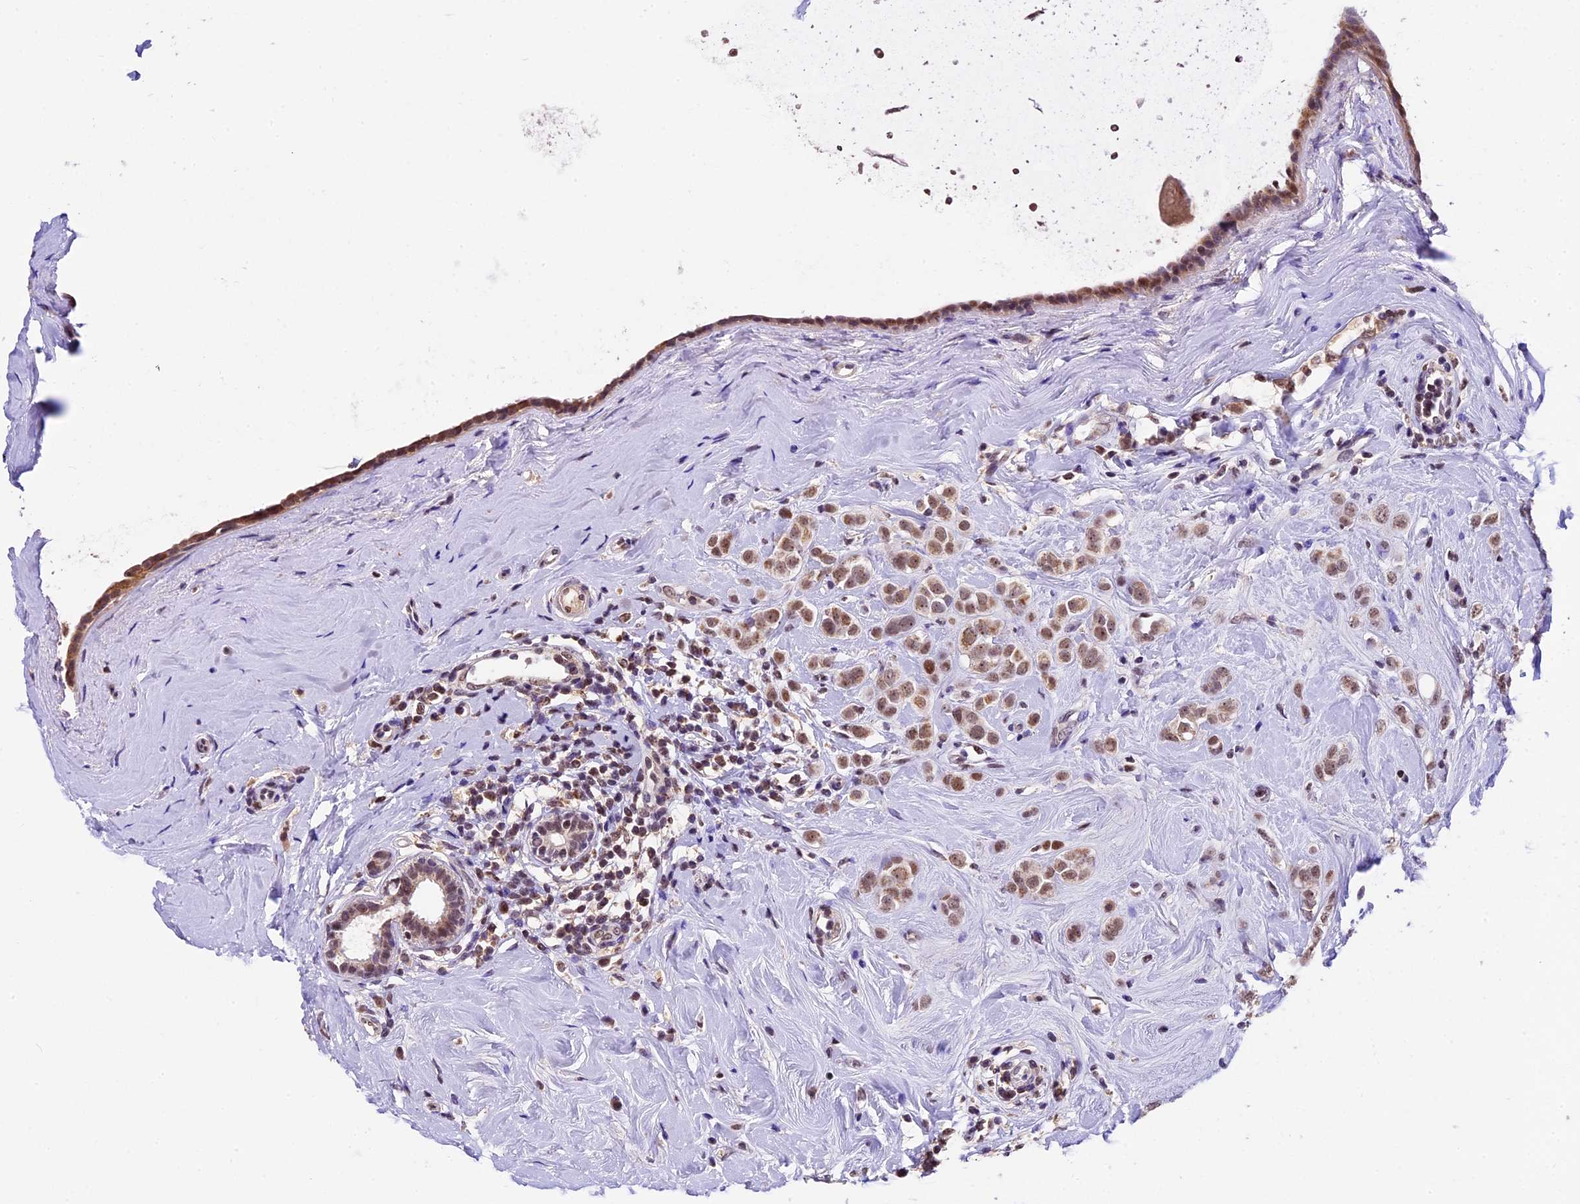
{"staining": {"intensity": "moderate", "quantity": ">75%", "location": "nuclear"}, "tissue": "breast cancer", "cell_type": "Tumor cells", "image_type": "cancer", "snomed": [{"axis": "morphology", "description": "Lobular carcinoma"}, {"axis": "topography", "description": "Breast"}], "caption": "The immunohistochemical stain labels moderate nuclear positivity in tumor cells of breast cancer (lobular carcinoma) tissue.", "gene": "CARS2", "patient": {"sex": "female", "age": 47}}